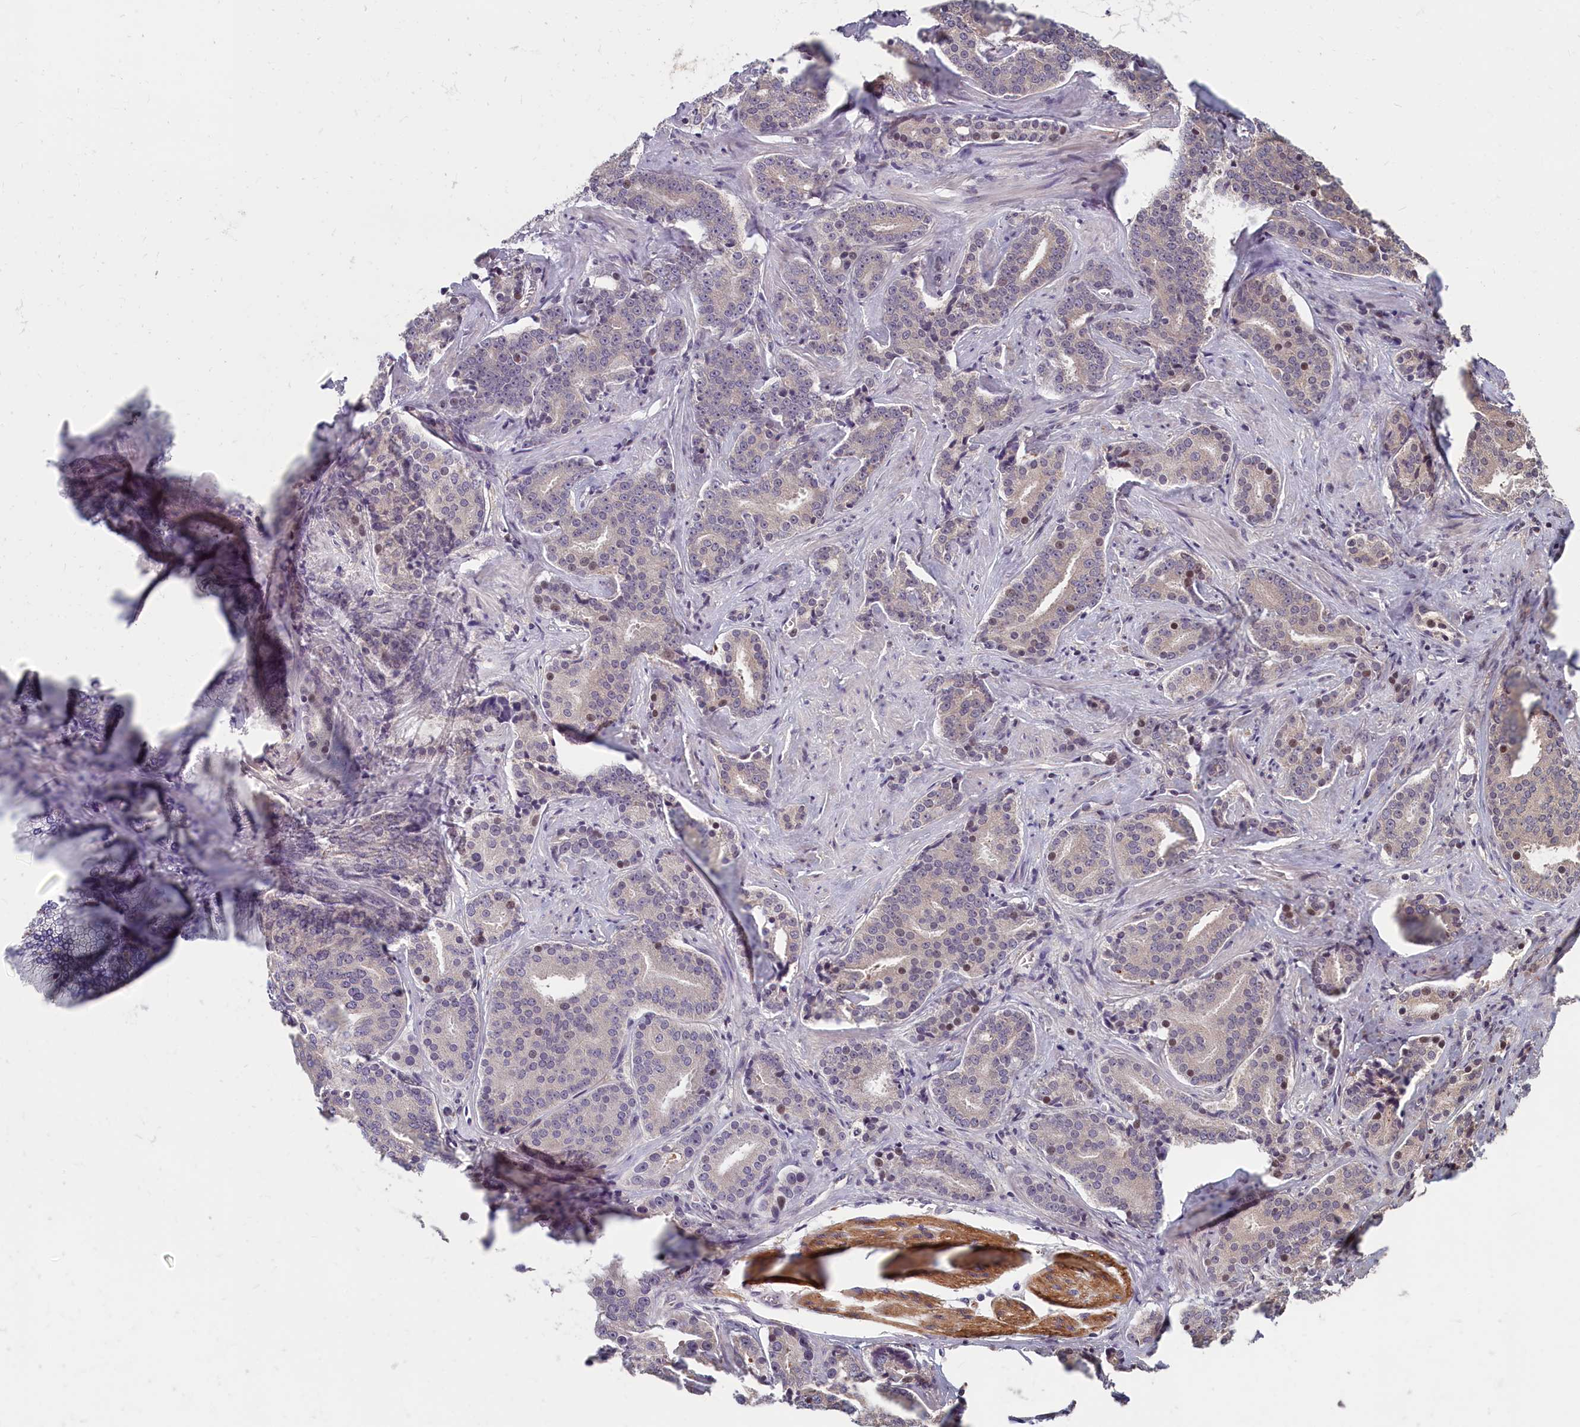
{"staining": {"intensity": "weak", "quantity": "<25%", "location": "nuclear"}, "tissue": "prostate cancer", "cell_type": "Tumor cells", "image_type": "cancer", "snomed": [{"axis": "morphology", "description": "Adenocarcinoma, High grade"}, {"axis": "topography", "description": "Prostate"}], "caption": "Tumor cells are negative for protein expression in human prostate high-grade adenocarcinoma.", "gene": "TMEM116", "patient": {"sex": "male", "age": 64}}